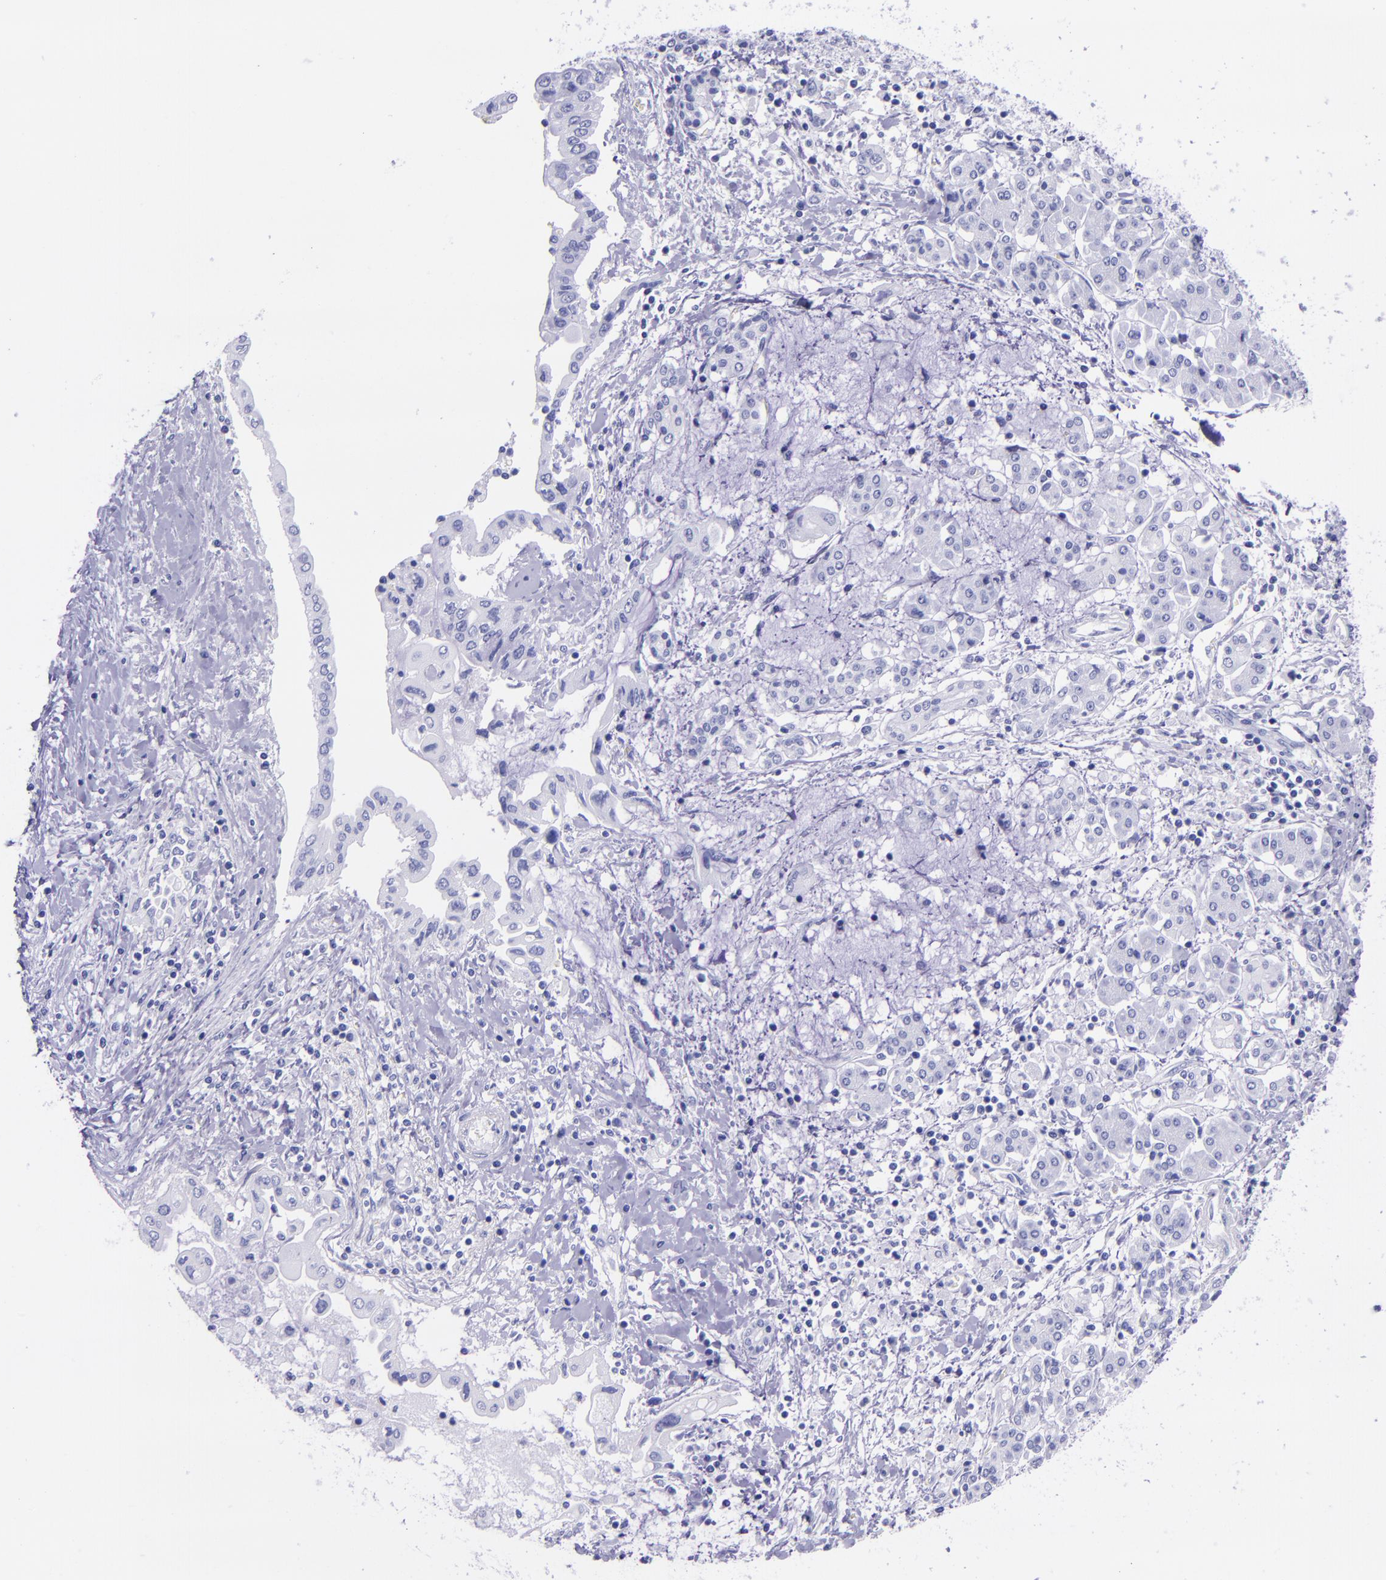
{"staining": {"intensity": "negative", "quantity": "none", "location": "none"}, "tissue": "pancreatic cancer", "cell_type": "Tumor cells", "image_type": "cancer", "snomed": [{"axis": "morphology", "description": "Adenocarcinoma, NOS"}, {"axis": "topography", "description": "Pancreas"}], "caption": "The IHC image has no significant staining in tumor cells of pancreatic adenocarcinoma tissue. (Immunohistochemistry (ihc), brightfield microscopy, high magnification).", "gene": "MBP", "patient": {"sex": "female", "age": 57}}